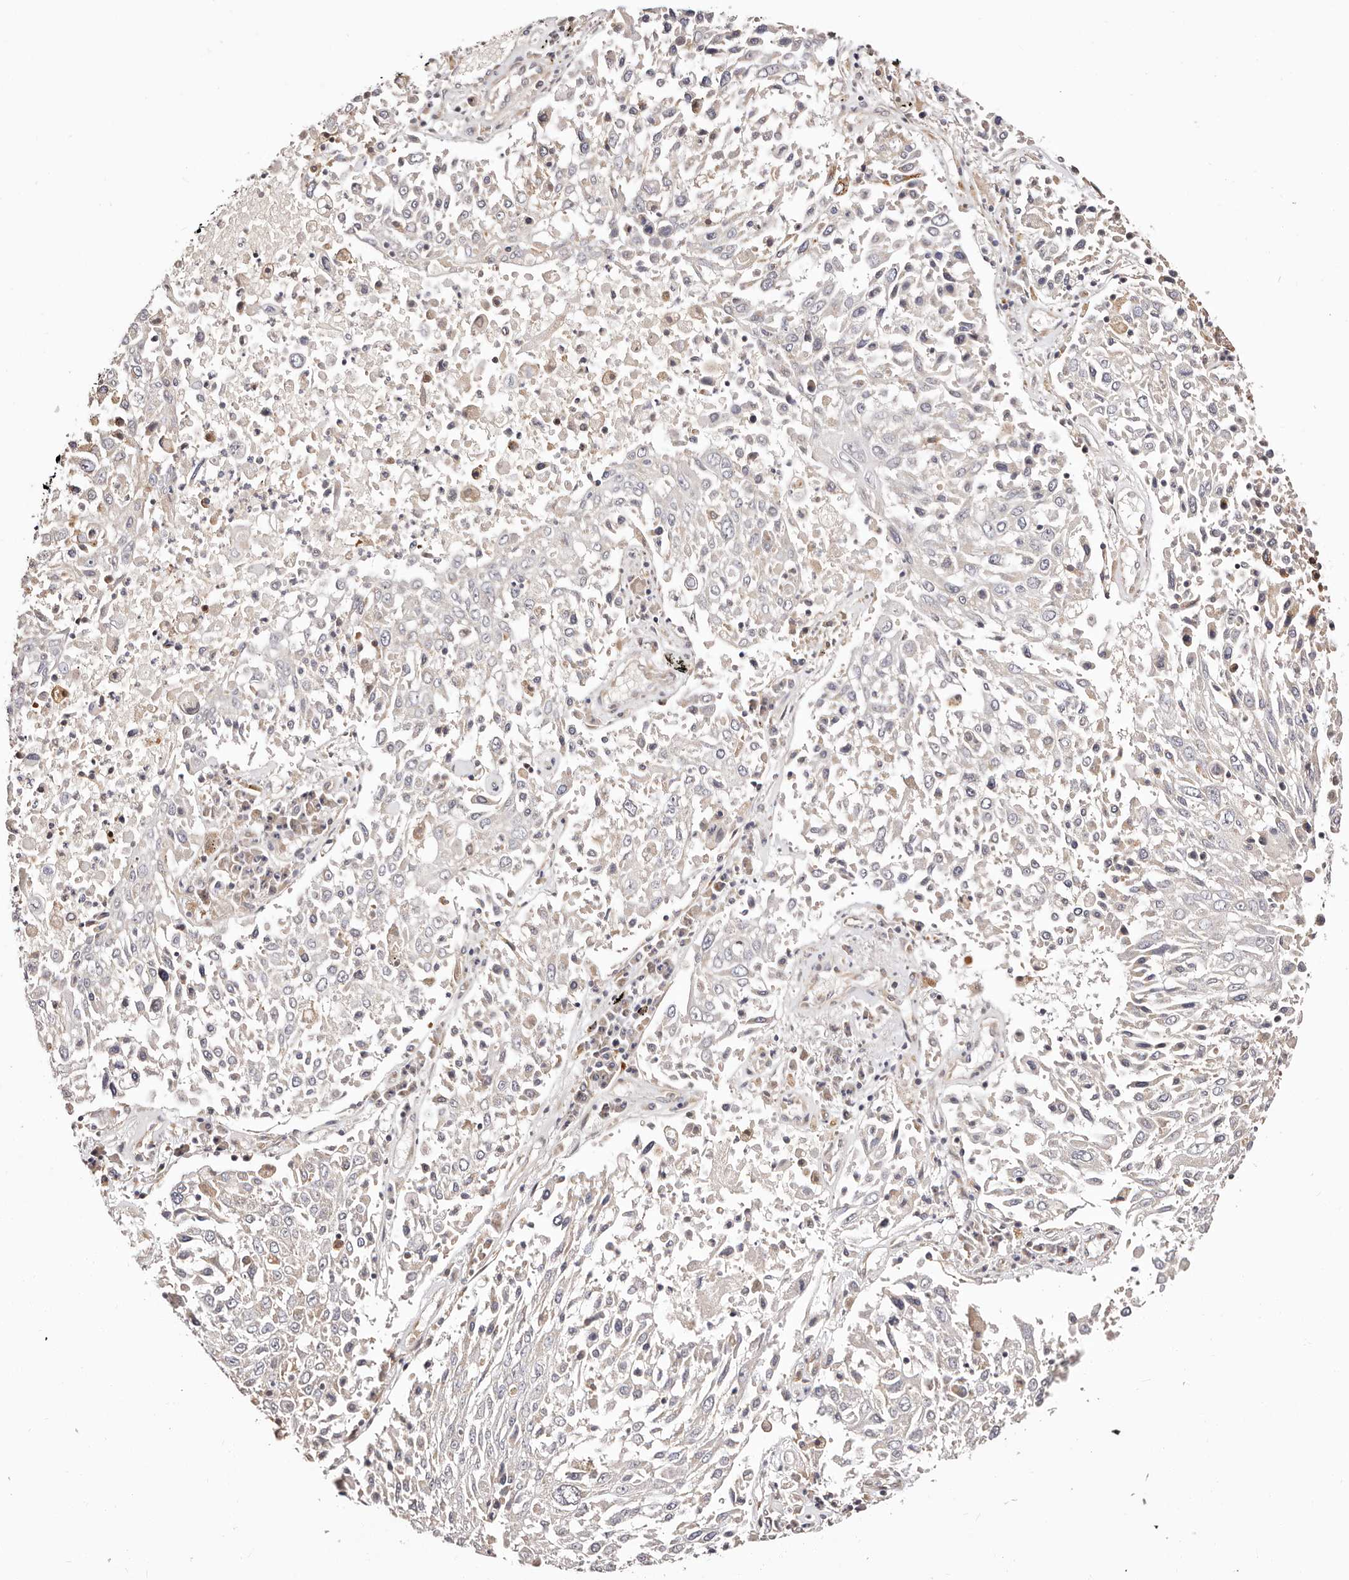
{"staining": {"intensity": "negative", "quantity": "none", "location": "none"}, "tissue": "lung cancer", "cell_type": "Tumor cells", "image_type": "cancer", "snomed": [{"axis": "morphology", "description": "Squamous cell carcinoma, NOS"}, {"axis": "topography", "description": "Lung"}], "caption": "DAB immunohistochemical staining of human lung squamous cell carcinoma shows no significant staining in tumor cells.", "gene": "MAPK1", "patient": {"sex": "male", "age": 65}}